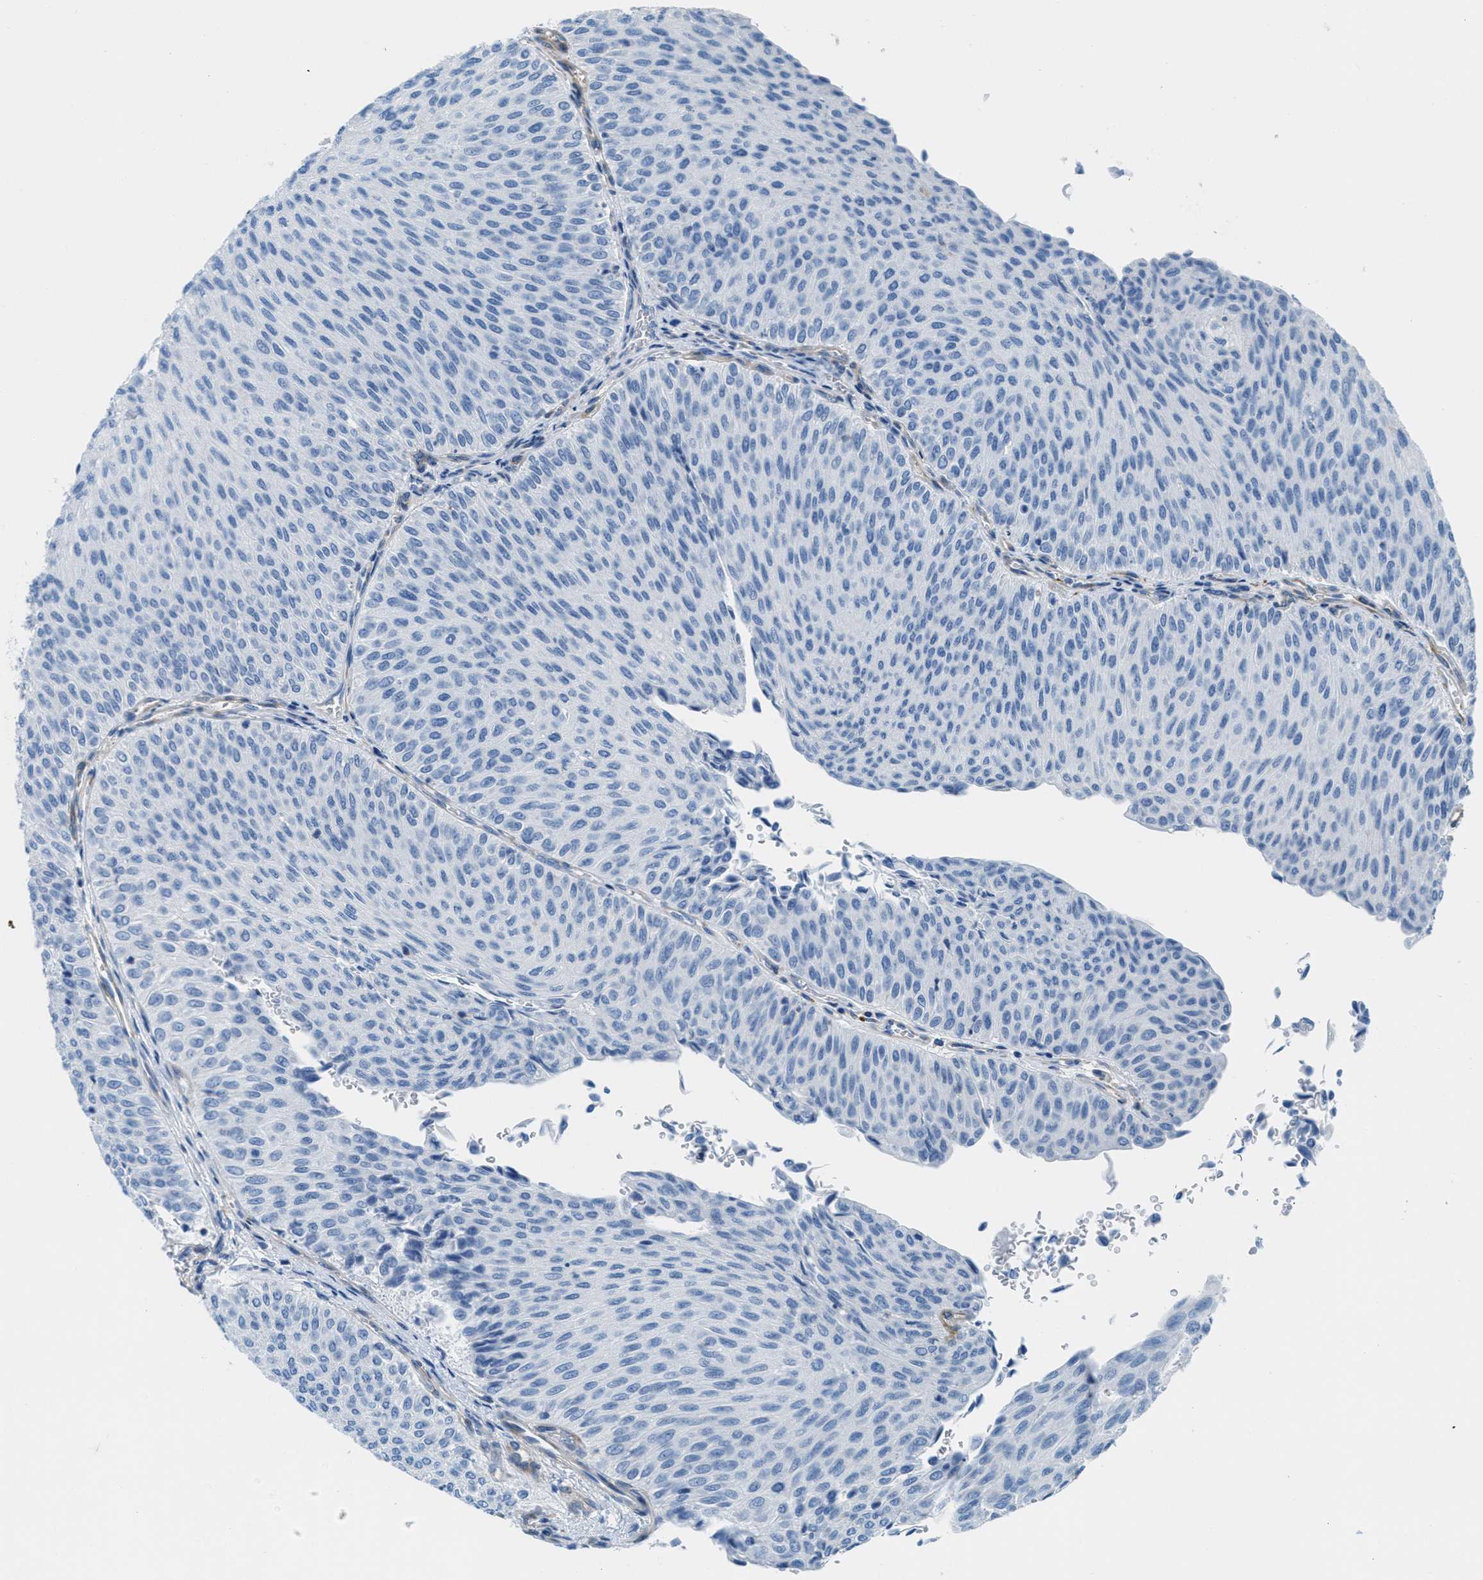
{"staining": {"intensity": "negative", "quantity": "none", "location": "none"}, "tissue": "urothelial cancer", "cell_type": "Tumor cells", "image_type": "cancer", "snomed": [{"axis": "morphology", "description": "Urothelial carcinoma, Low grade"}, {"axis": "topography", "description": "Urinary bladder"}], "caption": "Immunohistochemistry (IHC) of human urothelial carcinoma (low-grade) demonstrates no positivity in tumor cells.", "gene": "MAPRE2", "patient": {"sex": "male", "age": 78}}